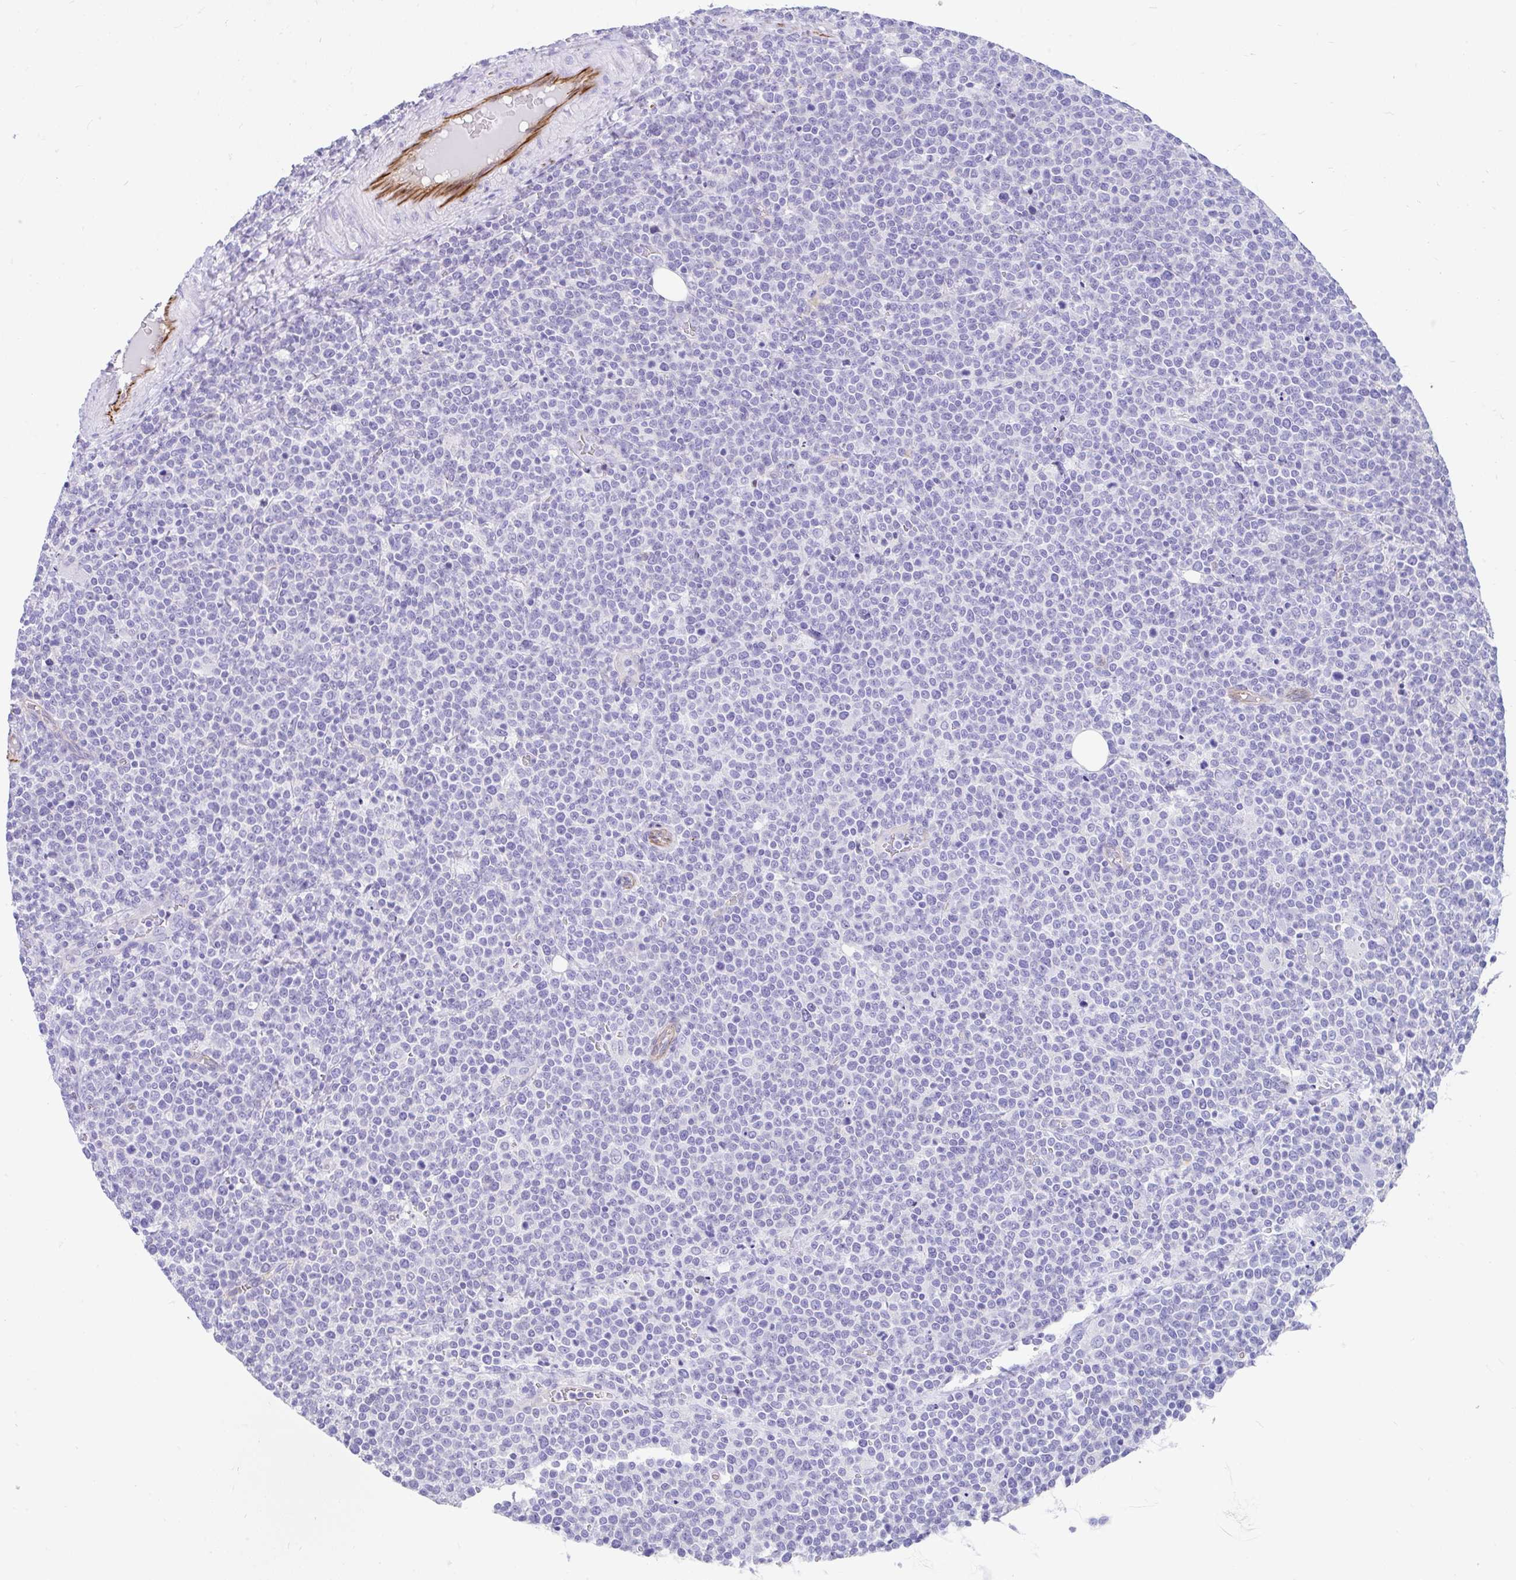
{"staining": {"intensity": "negative", "quantity": "none", "location": "none"}, "tissue": "lymphoma", "cell_type": "Tumor cells", "image_type": "cancer", "snomed": [{"axis": "morphology", "description": "Malignant lymphoma, non-Hodgkin's type, High grade"}, {"axis": "topography", "description": "Lymph node"}], "caption": "Tumor cells are negative for protein expression in human high-grade malignant lymphoma, non-Hodgkin's type.", "gene": "FAM107A", "patient": {"sex": "male", "age": 61}}